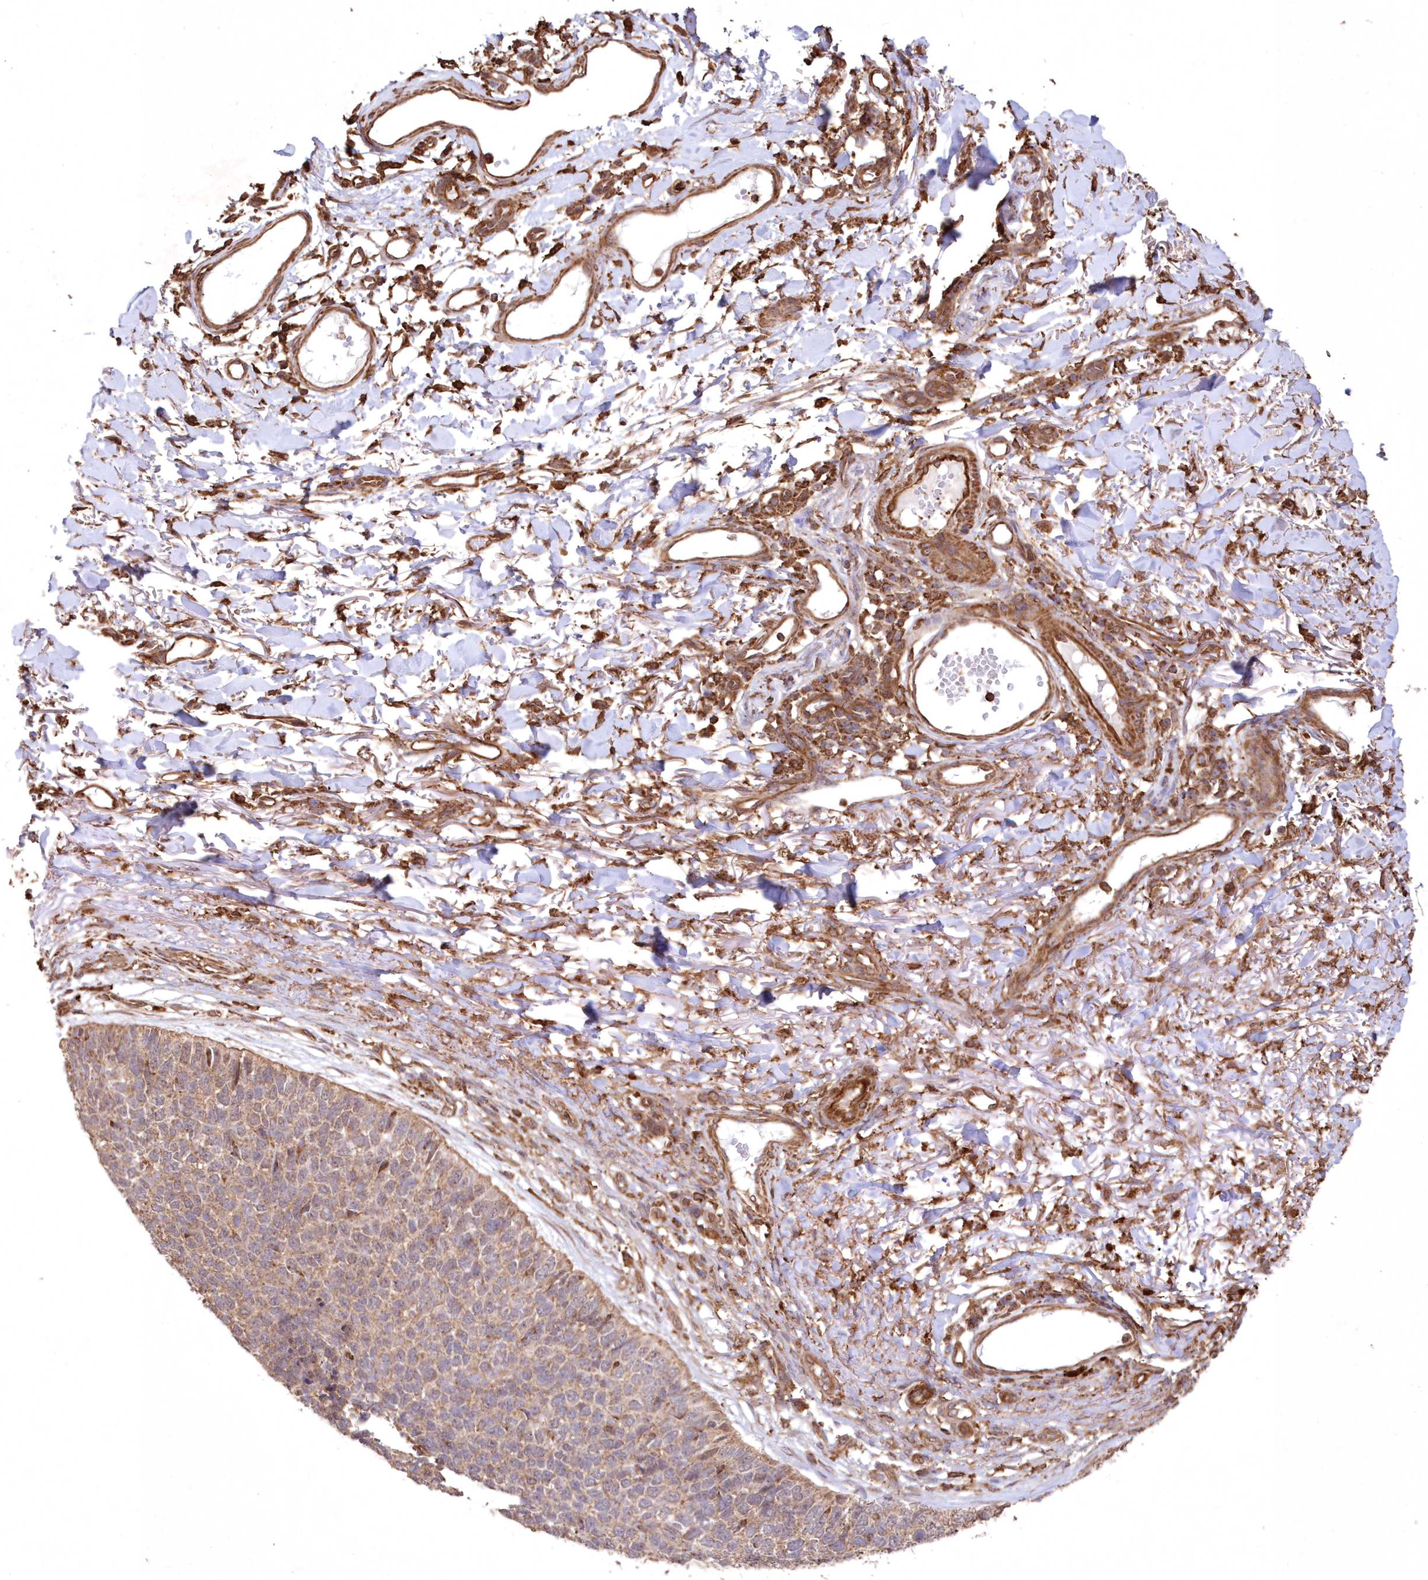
{"staining": {"intensity": "moderate", "quantity": ">75%", "location": "cytoplasmic/membranous"}, "tissue": "skin cancer", "cell_type": "Tumor cells", "image_type": "cancer", "snomed": [{"axis": "morphology", "description": "Basal cell carcinoma"}, {"axis": "topography", "description": "Skin"}], "caption": "A brown stain highlights moderate cytoplasmic/membranous positivity of a protein in skin cancer tumor cells. The staining was performed using DAB (3,3'-diaminobenzidine) to visualize the protein expression in brown, while the nuclei were stained in blue with hematoxylin (Magnification: 20x).", "gene": "TMEM139", "patient": {"sex": "female", "age": 84}}